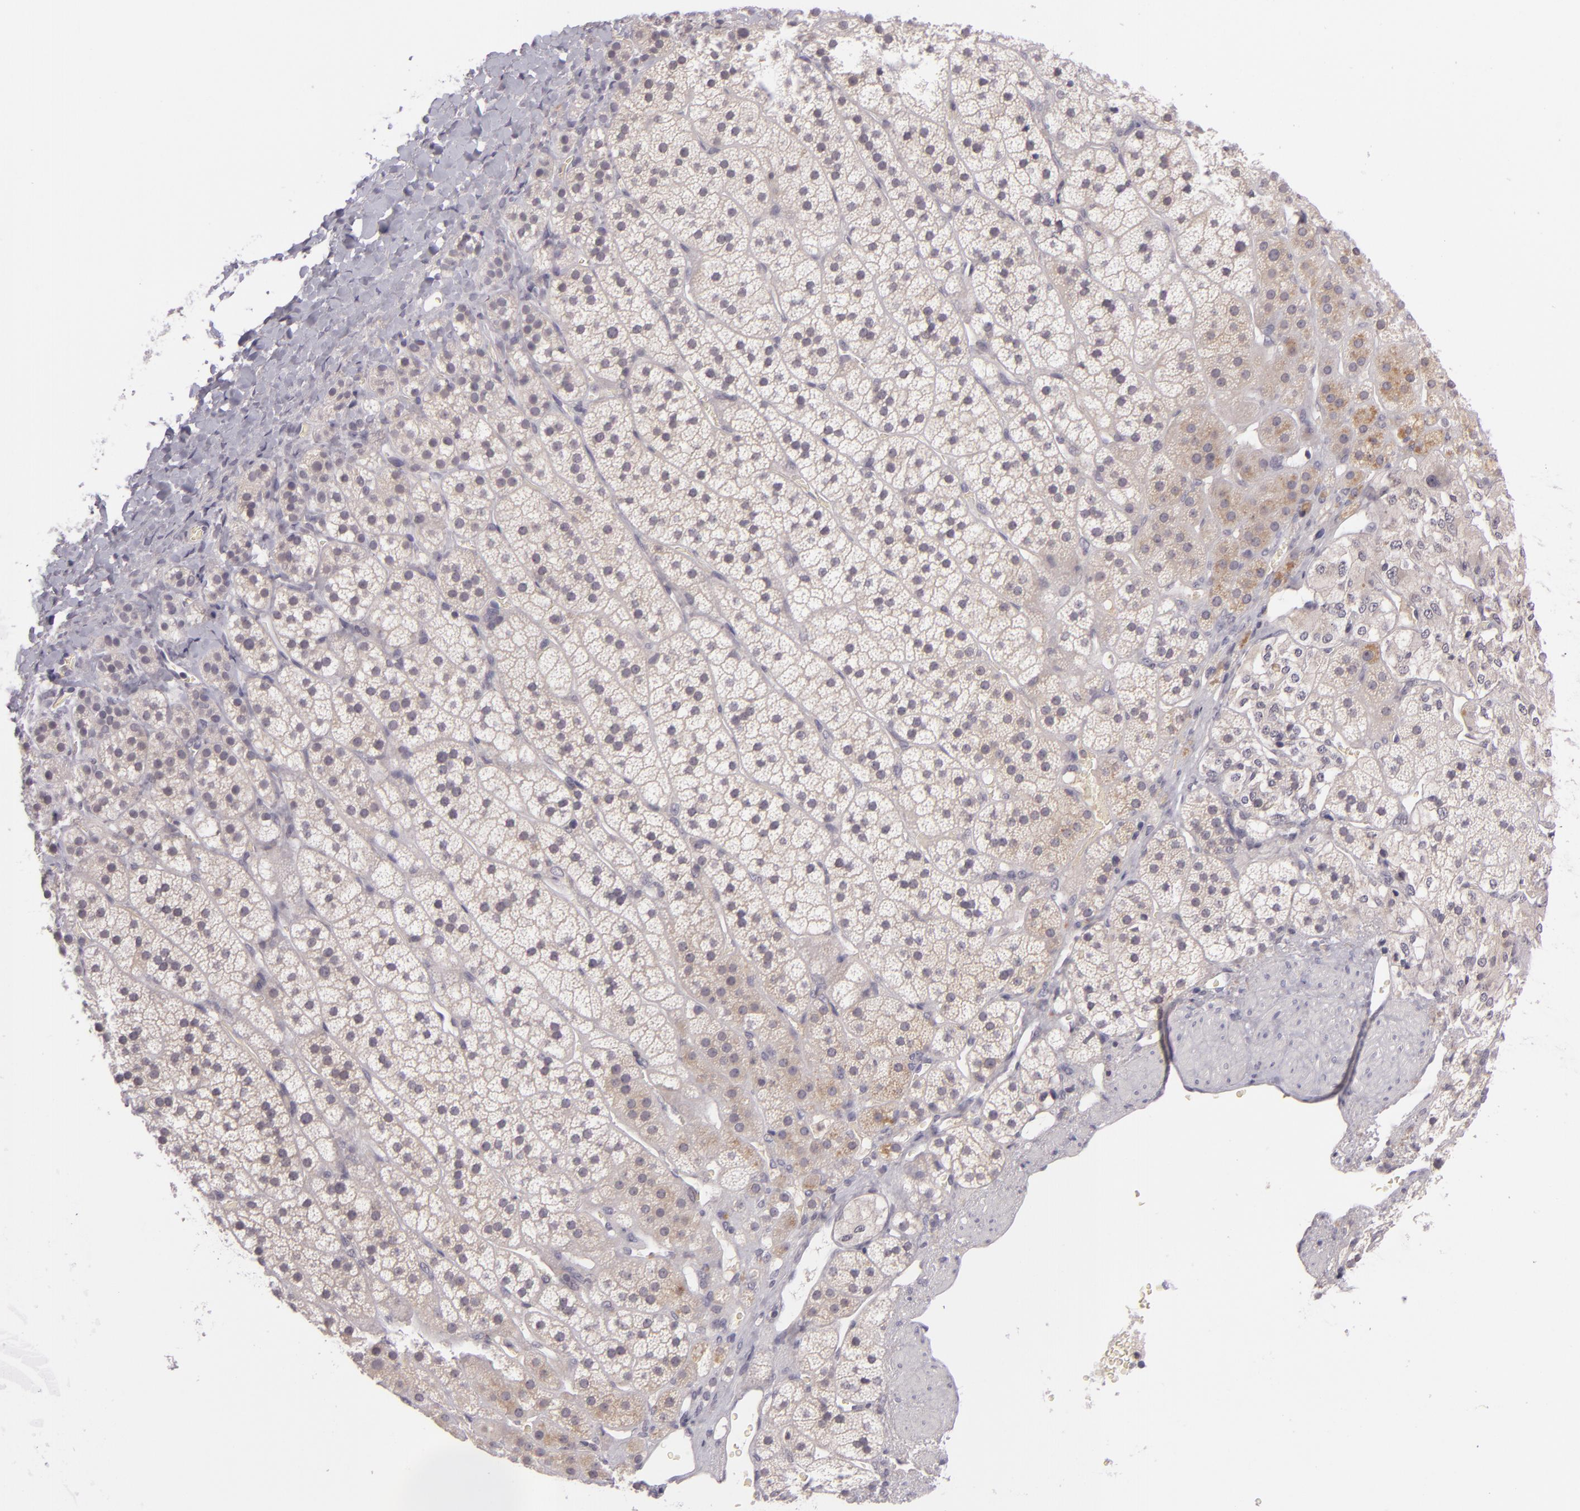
{"staining": {"intensity": "negative", "quantity": "none", "location": "none"}, "tissue": "adrenal gland", "cell_type": "Glandular cells", "image_type": "normal", "snomed": [{"axis": "morphology", "description": "Normal tissue, NOS"}, {"axis": "topography", "description": "Adrenal gland"}], "caption": "Photomicrograph shows no significant protein staining in glandular cells of unremarkable adrenal gland.", "gene": "DAG1", "patient": {"sex": "female", "age": 44}}